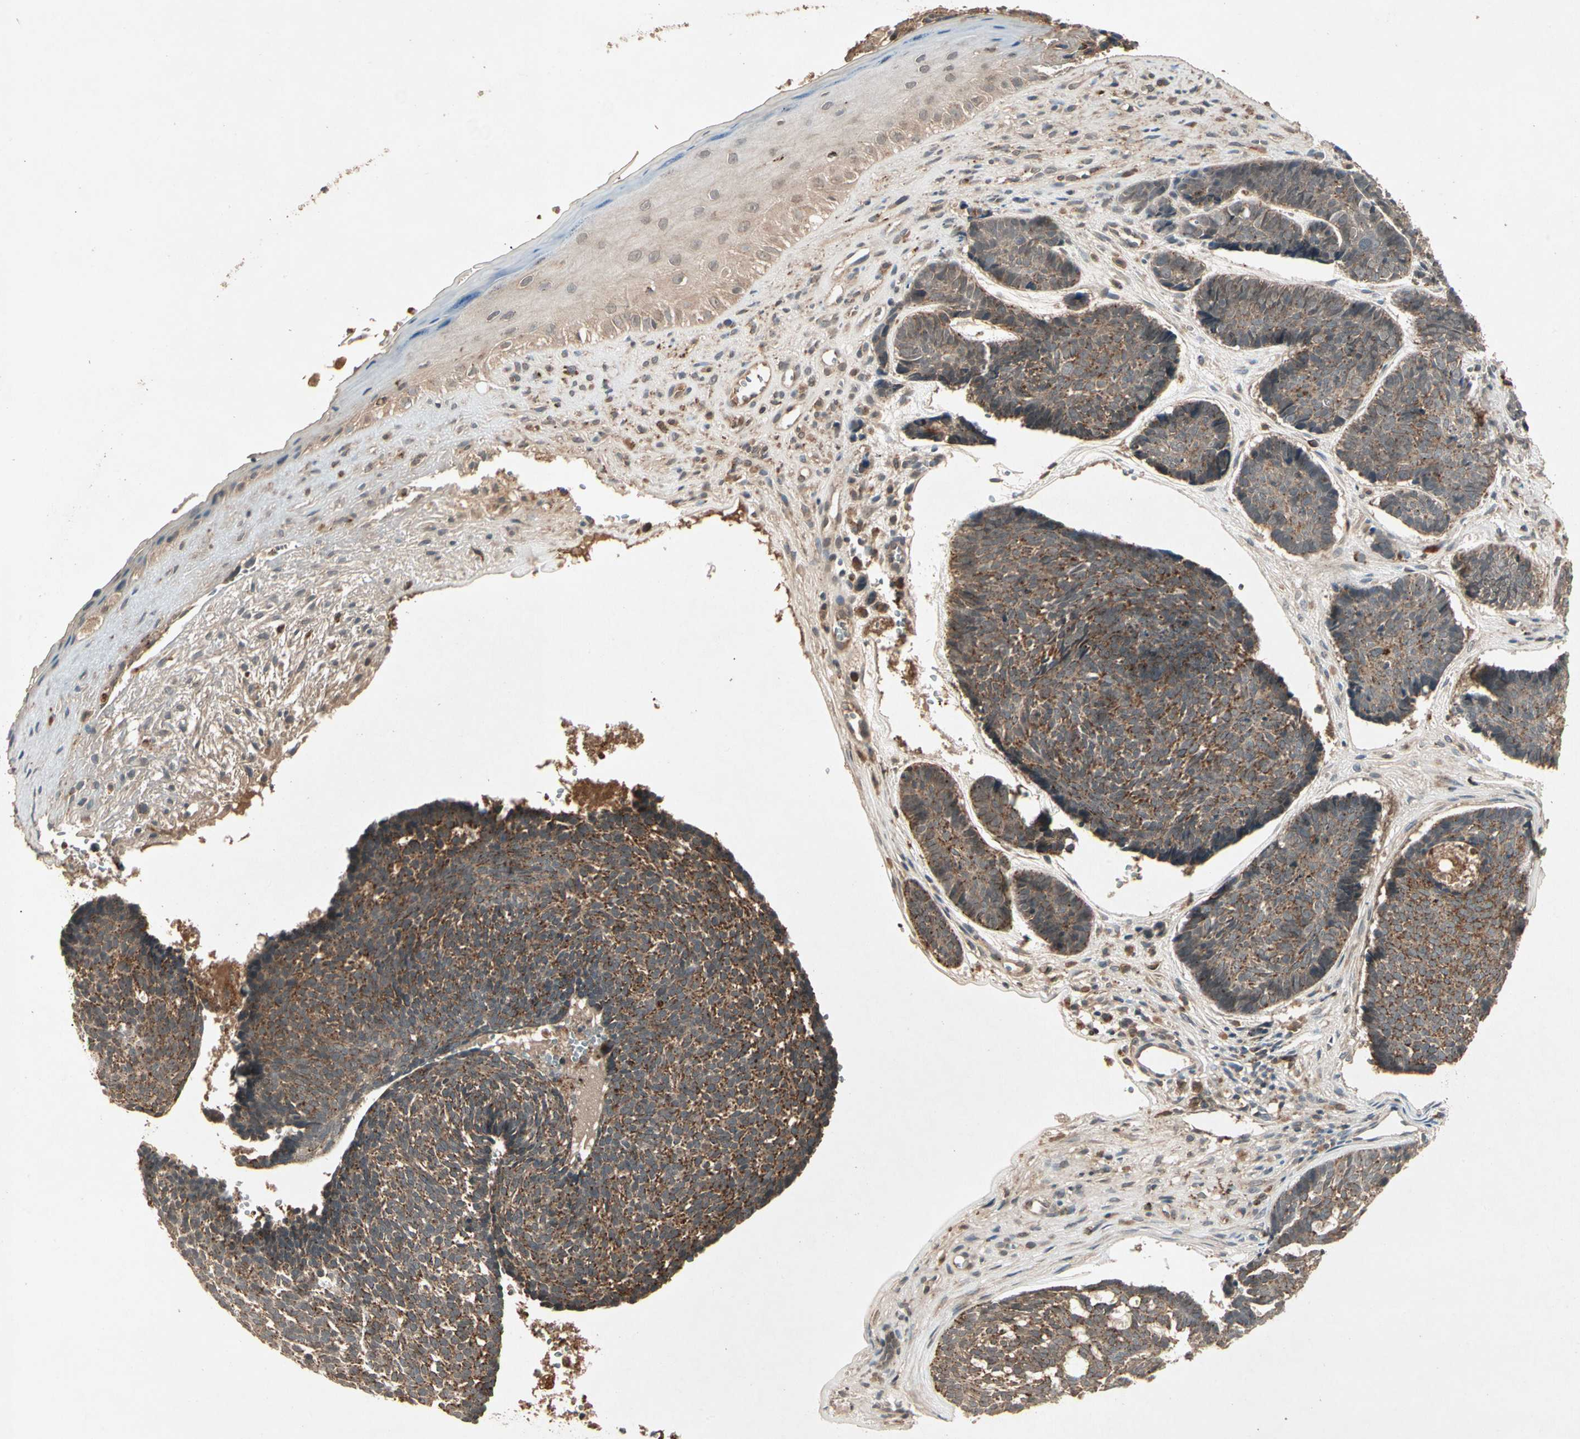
{"staining": {"intensity": "strong", "quantity": ">75%", "location": "cytoplasmic/membranous"}, "tissue": "skin cancer", "cell_type": "Tumor cells", "image_type": "cancer", "snomed": [{"axis": "morphology", "description": "Basal cell carcinoma"}, {"axis": "topography", "description": "Skin"}], "caption": "High-power microscopy captured an immunohistochemistry (IHC) photomicrograph of skin basal cell carcinoma, revealing strong cytoplasmic/membranous expression in about >75% of tumor cells.", "gene": "FLOT1", "patient": {"sex": "male", "age": 84}}